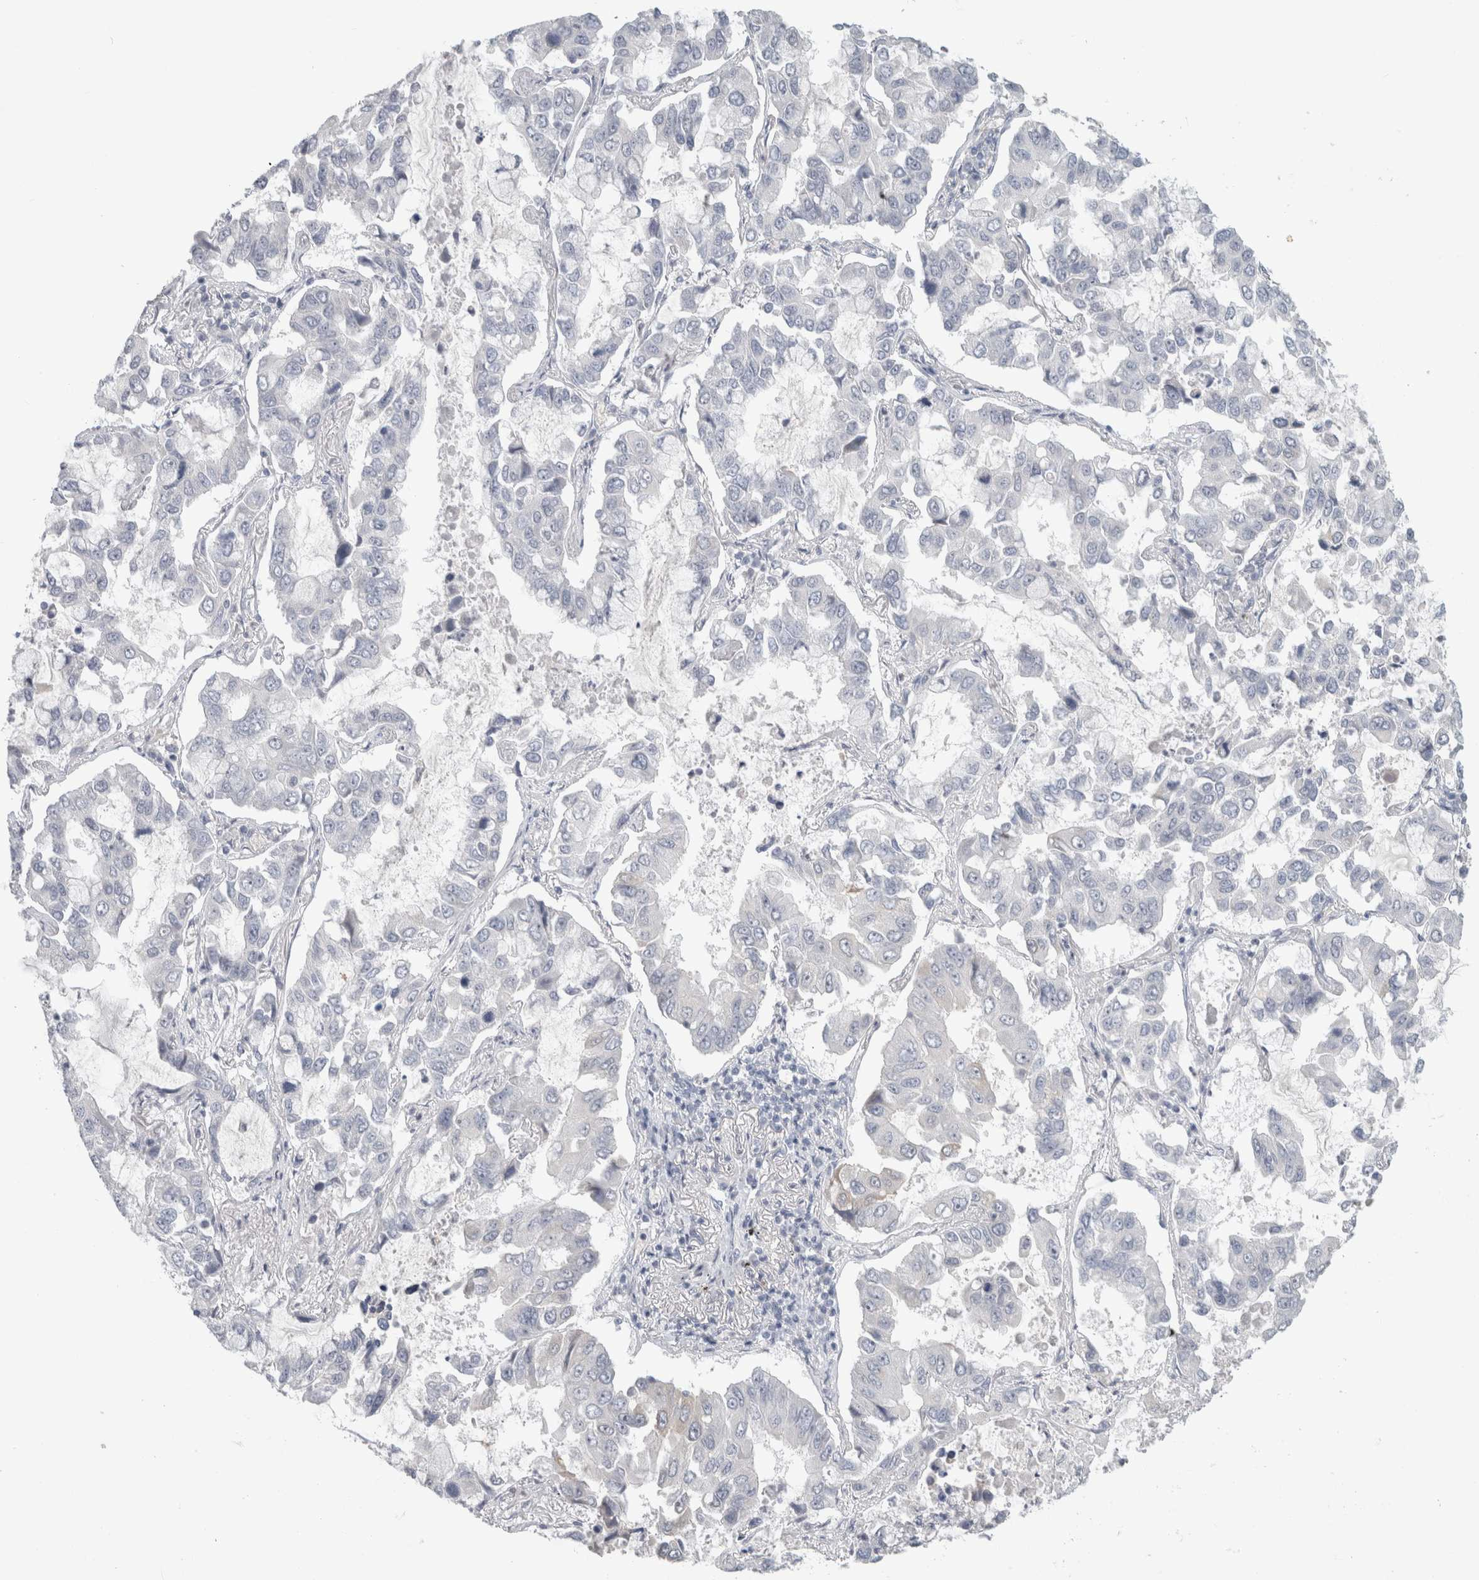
{"staining": {"intensity": "negative", "quantity": "none", "location": "none"}, "tissue": "lung cancer", "cell_type": "Tumor cells", "image_type": "cancer", "snomed": [{"axis": "morphology", "description": "Adenocarcinoma, NOS"}, {"axis": "topography", "description": "Lung"}], "caption": "The histopathology image demonstrates no significant staining in tumor cells of lung adenocarcinoma.", "gene": "FMR1NB", "patient": {"sex": "male", "age": 64}}